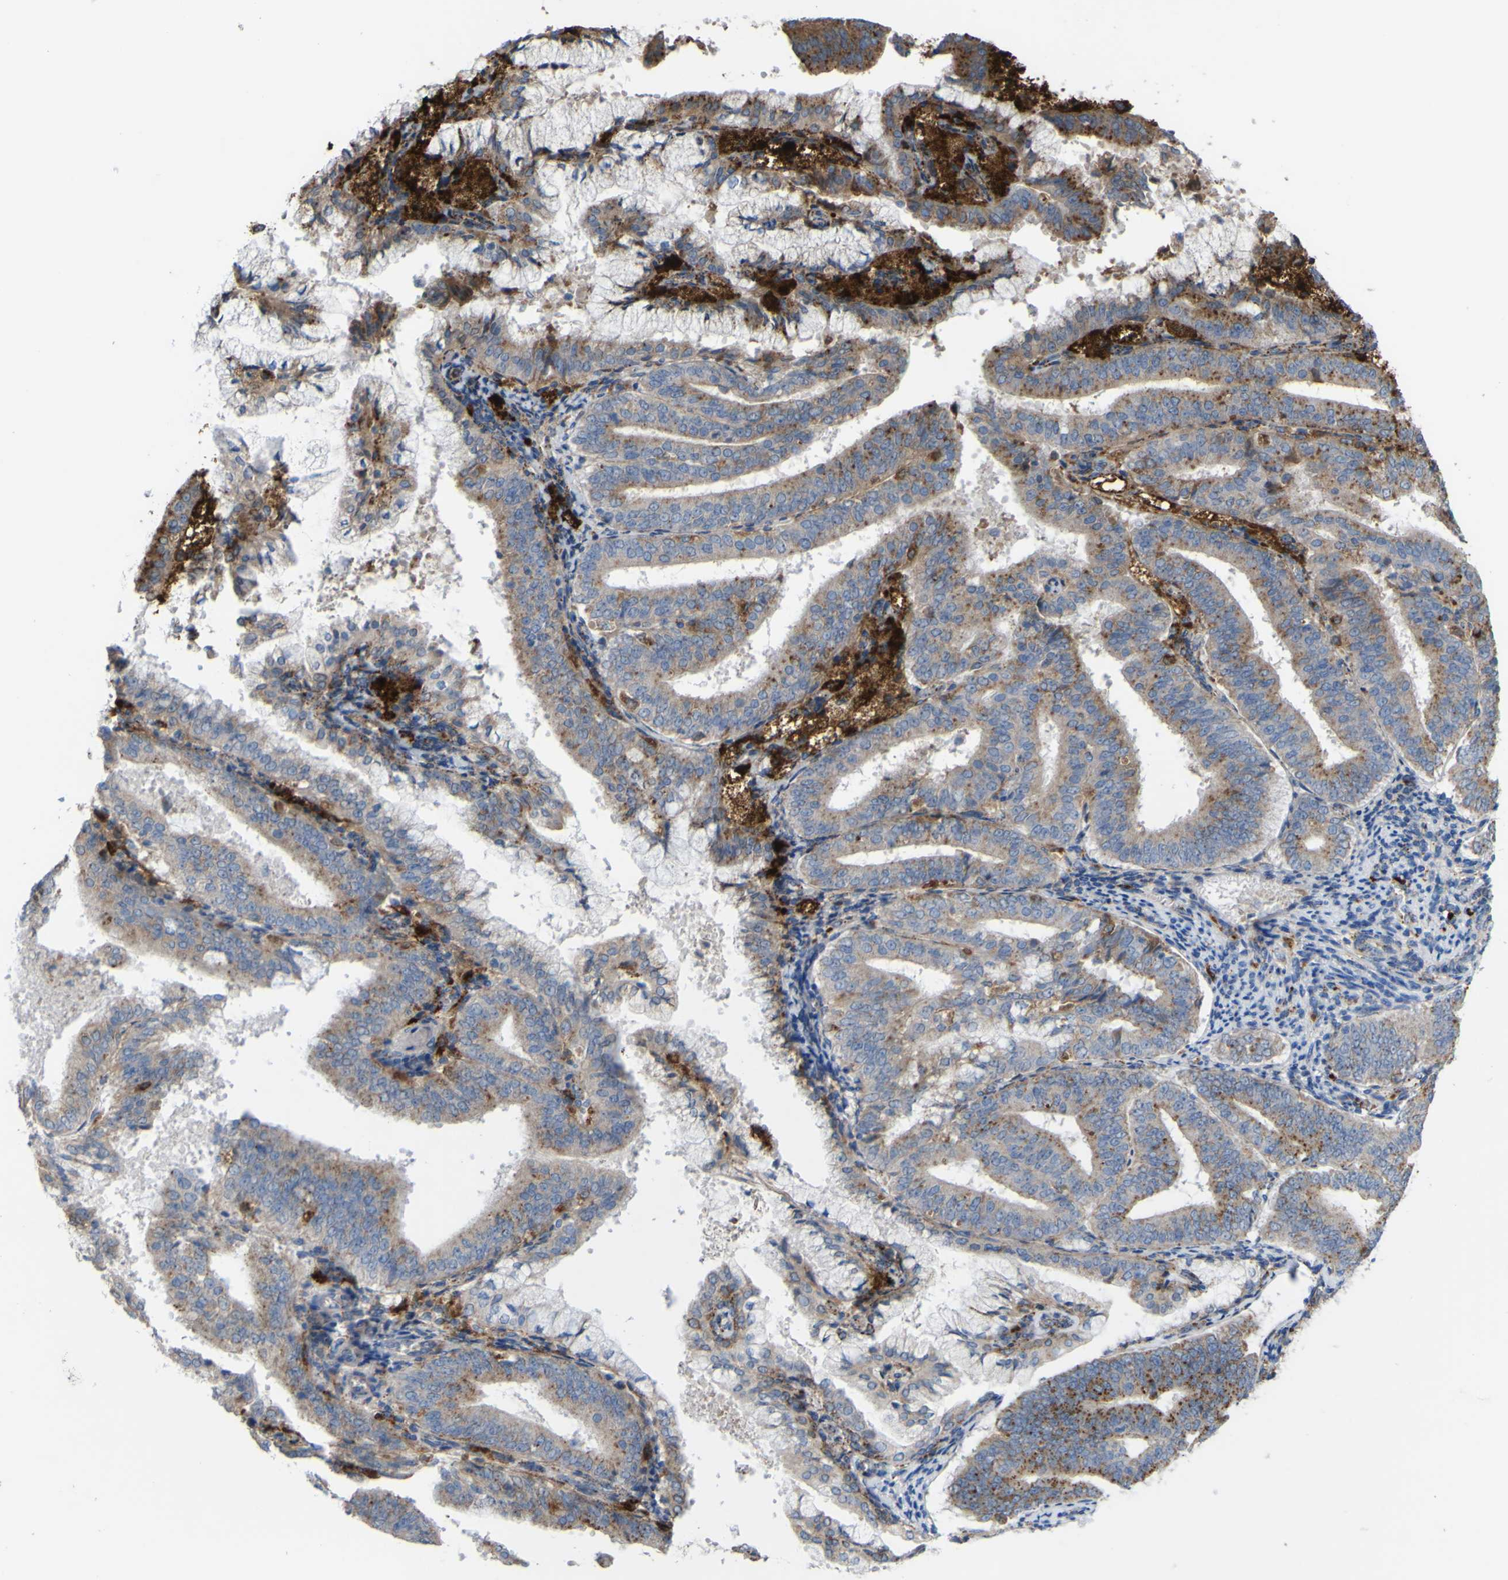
{"staining": {"intensity": "moderate", "quantity": ">75%", "location": "cytoplasmic/membranous"}, "tissue": "endometrial cancer", "cell_type": "Tumor cells", "image_type": "cancer", "snomed": [{"axis": "morphology", "description": "Adenocarcinoma, NOS"}, {"axis": "topography", "description": "Endometrium"}], "caption": "Protein analysis of adenocarcinoma (endometrial) tissue exhibits moderate cytoplasmic/membranous staining in about >75% of tumor cells. (brown staining indicates protein expression, while blue staining denotes nuclei).", "gene": "PLD3", "patient": {"sex": "female", "age": 63}}